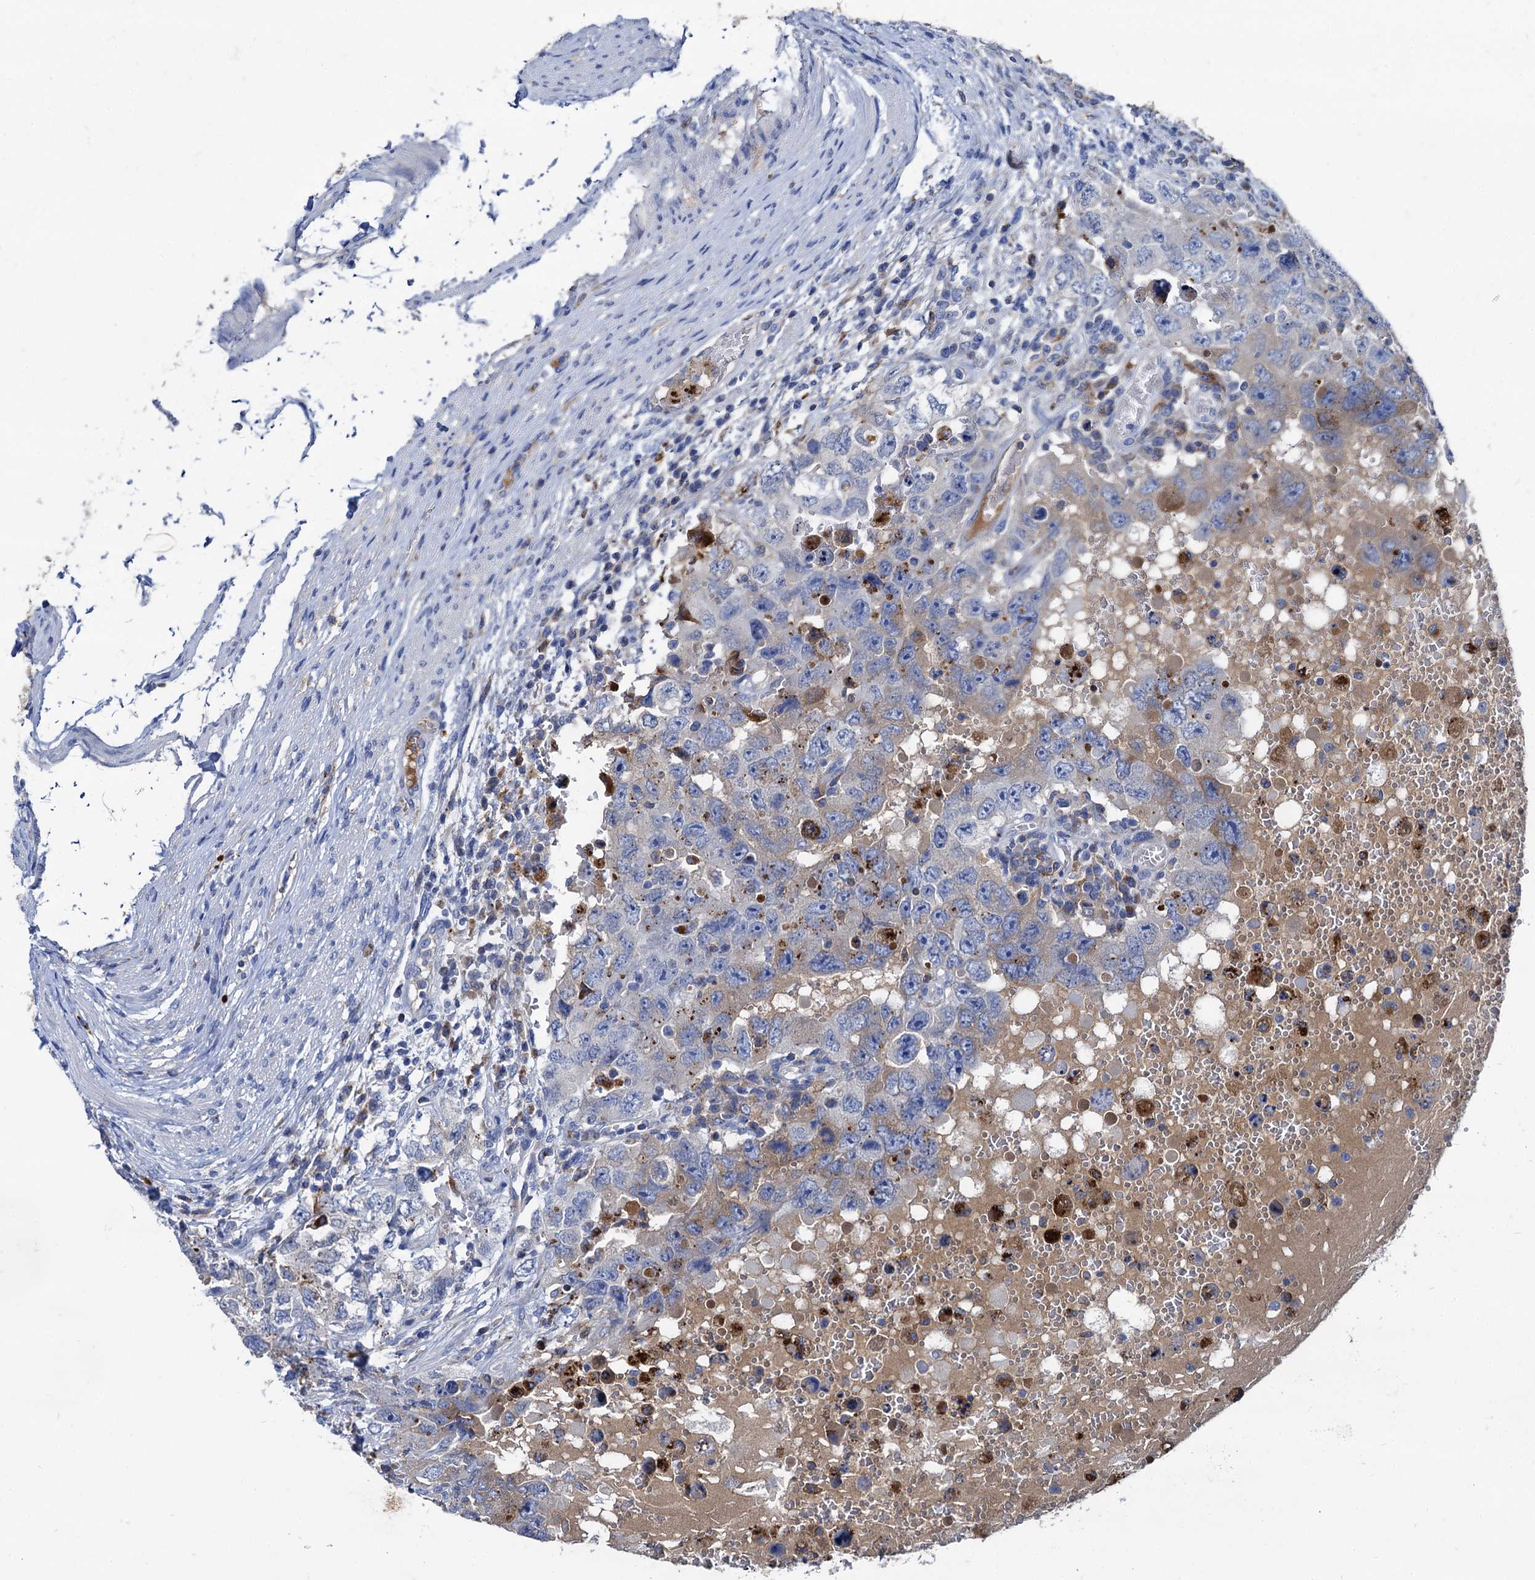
{"staining": {"intensity": "weak", "quantity": "<25%", "location": "cytoplasmic/membranous"}, "tissue": "testis cancer", "cell_type": "Tumor cells", "image_type": "cancer", "snomed": [{"axis": "morphology", "description": "Carcinoma, Embryonal, NOS"}, {"axis": "topography", "description": "Testis"}], "caption": "Immunohistochemical staining of embryonal carcinoma (testis) exhibits no significant expression in tumor cells.", "gene": "APOD", "patient": {"sex": "male", "age": 26}}